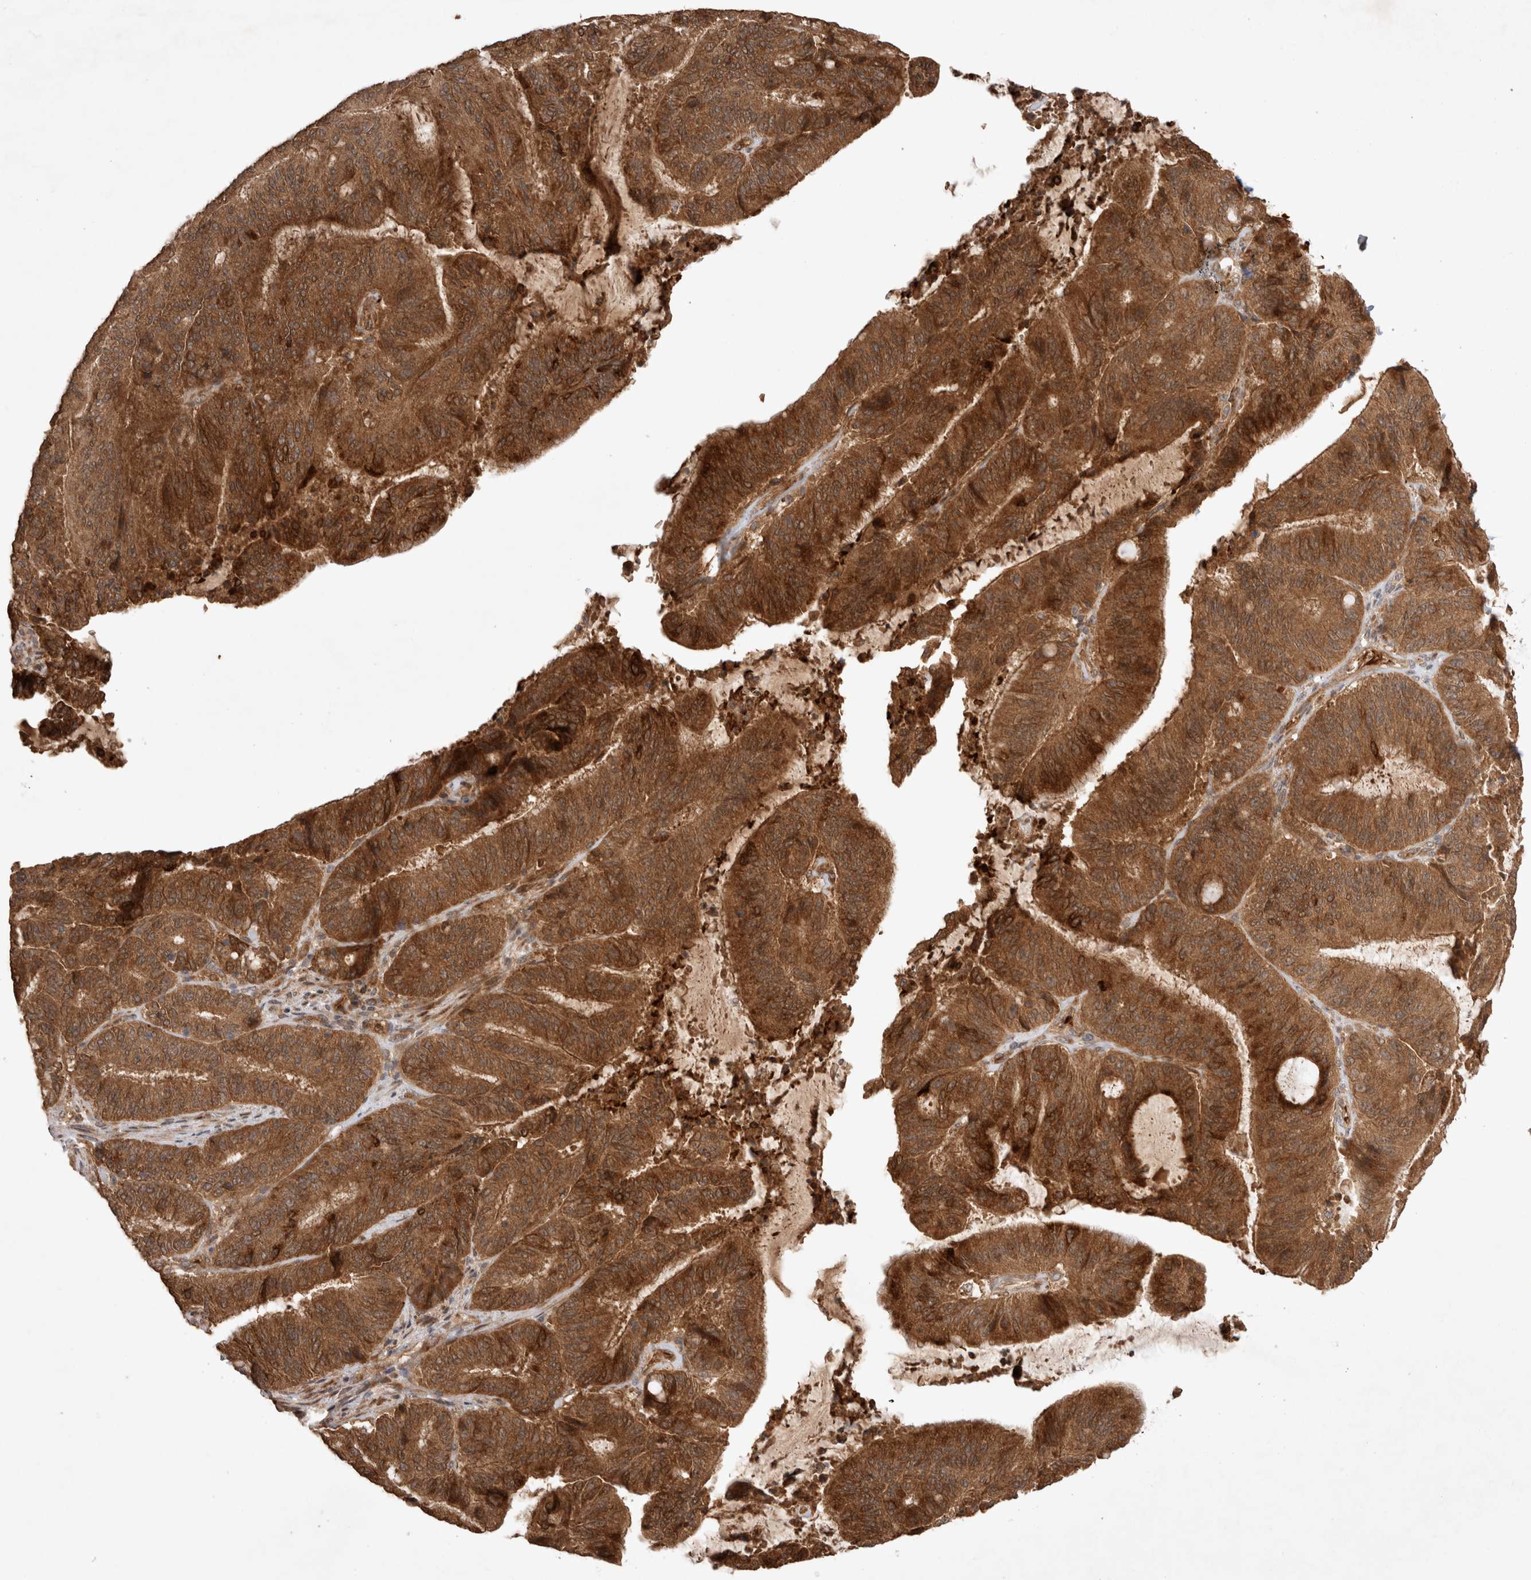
{"staining": {"intensity": "strong", "quantity": ">75%", "location": "cytoplasmic/membranous"}, "tissue": "liver cancer", "cell_type": "Tumor cells", "image_type": "cancer", "snomed": [{"axis": "morphology", "description": "Normal tissue, NOS"}, {"axis": "morphology", "description": "Cholangiocarcinoma"}, {"axis": "topography", "description": "Liver"}, {"axis": "topography", "description": "Peripheral nerve tissue"}], "caption": "Immunohistochemistry micrograph of neoplastic tissue: human cholangiocarcinoma (liver) stained using immunohistochemistry (IHC) exhibits high levels of strong protein expression localized specifically in the cytoplasmic/membranous of tumor cells, appearing as a cytoplasmic/membranous brown color.", "gene": "FAM221A", "patient": {"sex": "female", "age": 73}}